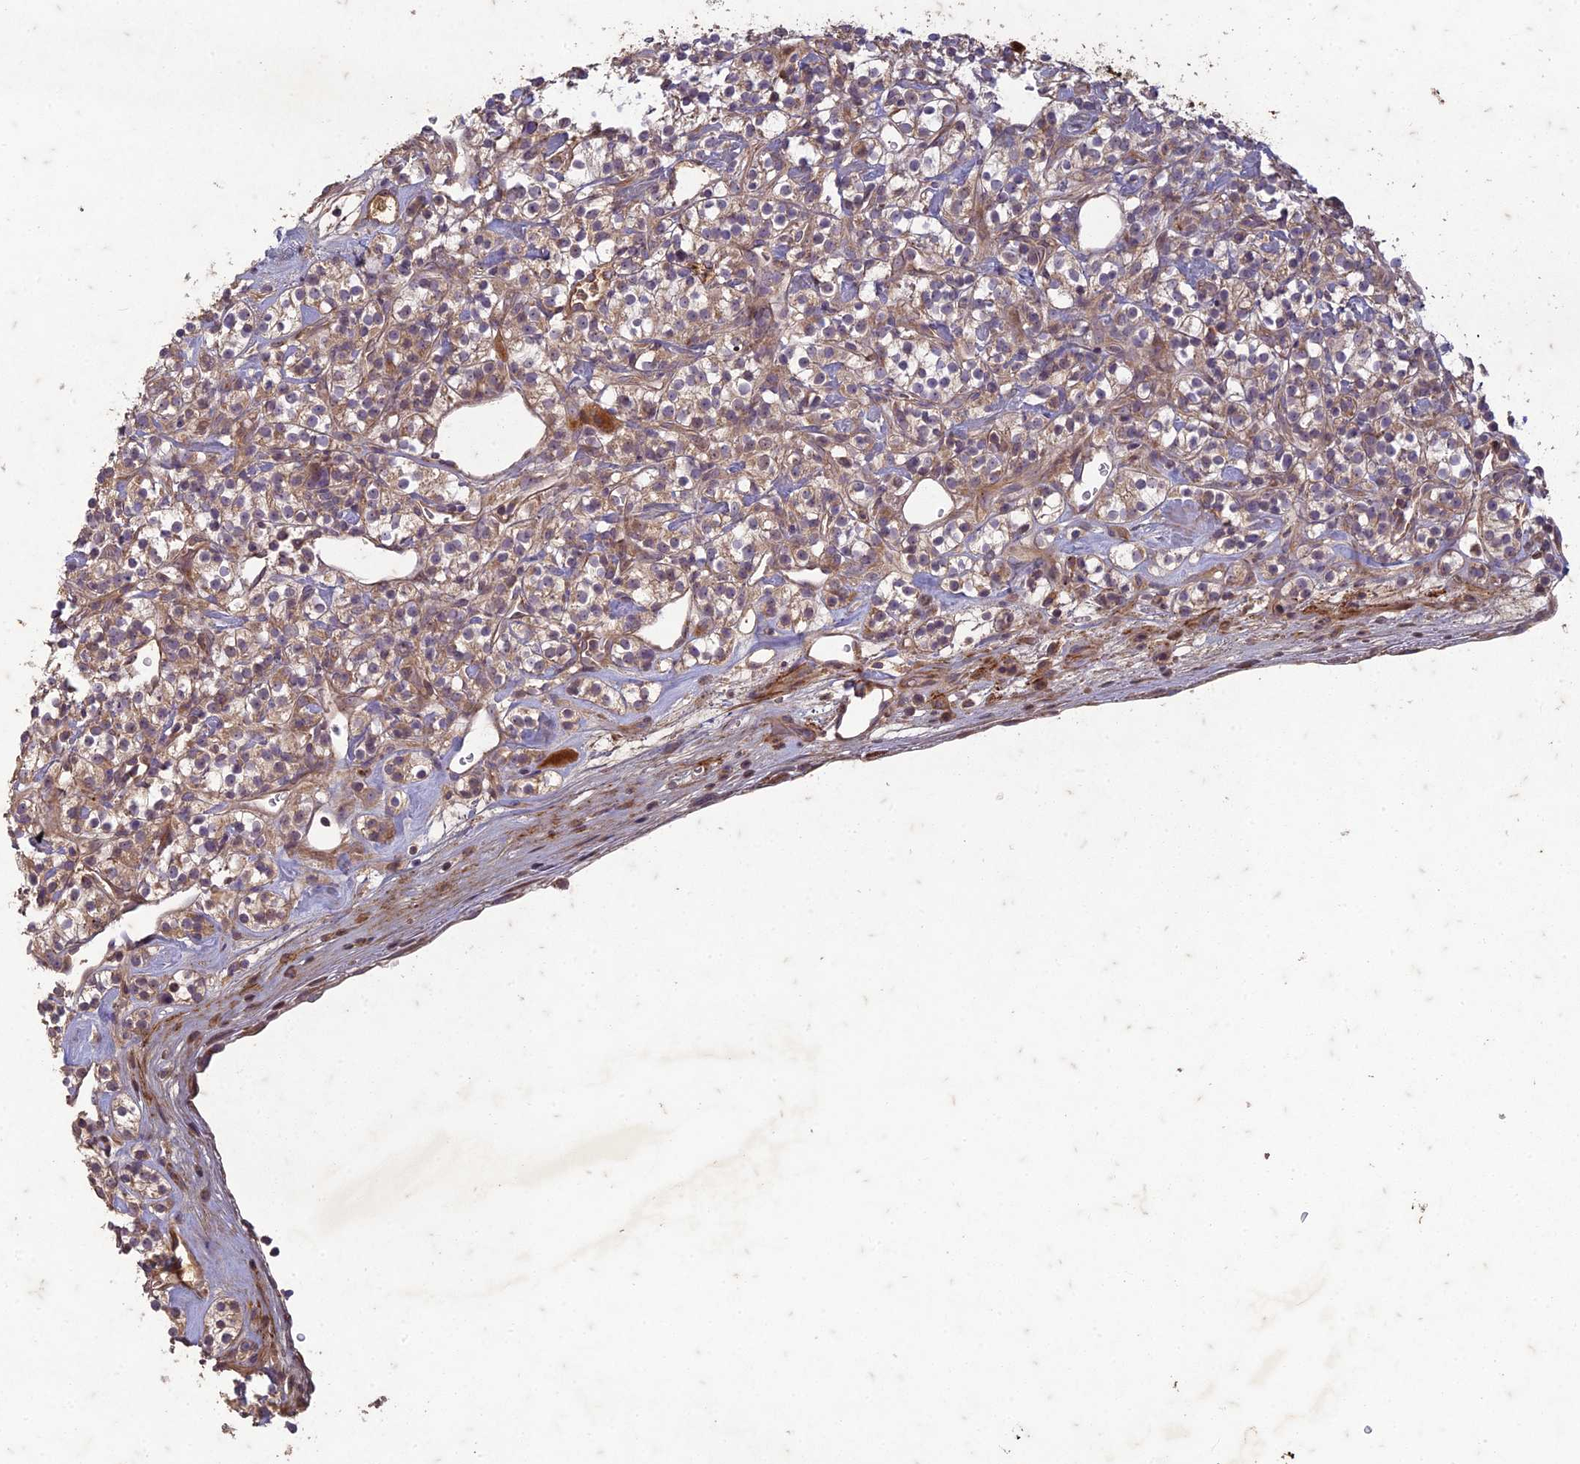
{"staining": {"intensity": "weak", "quantity": ">75%", "location": "cytoplasmic/membranous"}, "tissue": "renal cancer", "cell_type": "Tumor cells", "image_type": "cancer", "snomed": [{"axis": "morphology", "description": "Adenocarcinoma, NOS"}, {"axis": "topography", "description": "Kidney"}], "caption": "This photomicrograph shows immunohistochemistry (IHC) staining of renal adenocarcinoma, with low weak cytoplasmic/membranous expression in approximately >75% of tumor cells.", "gene": "TCF25", "patient": {"sex": "male", "age": 77}}